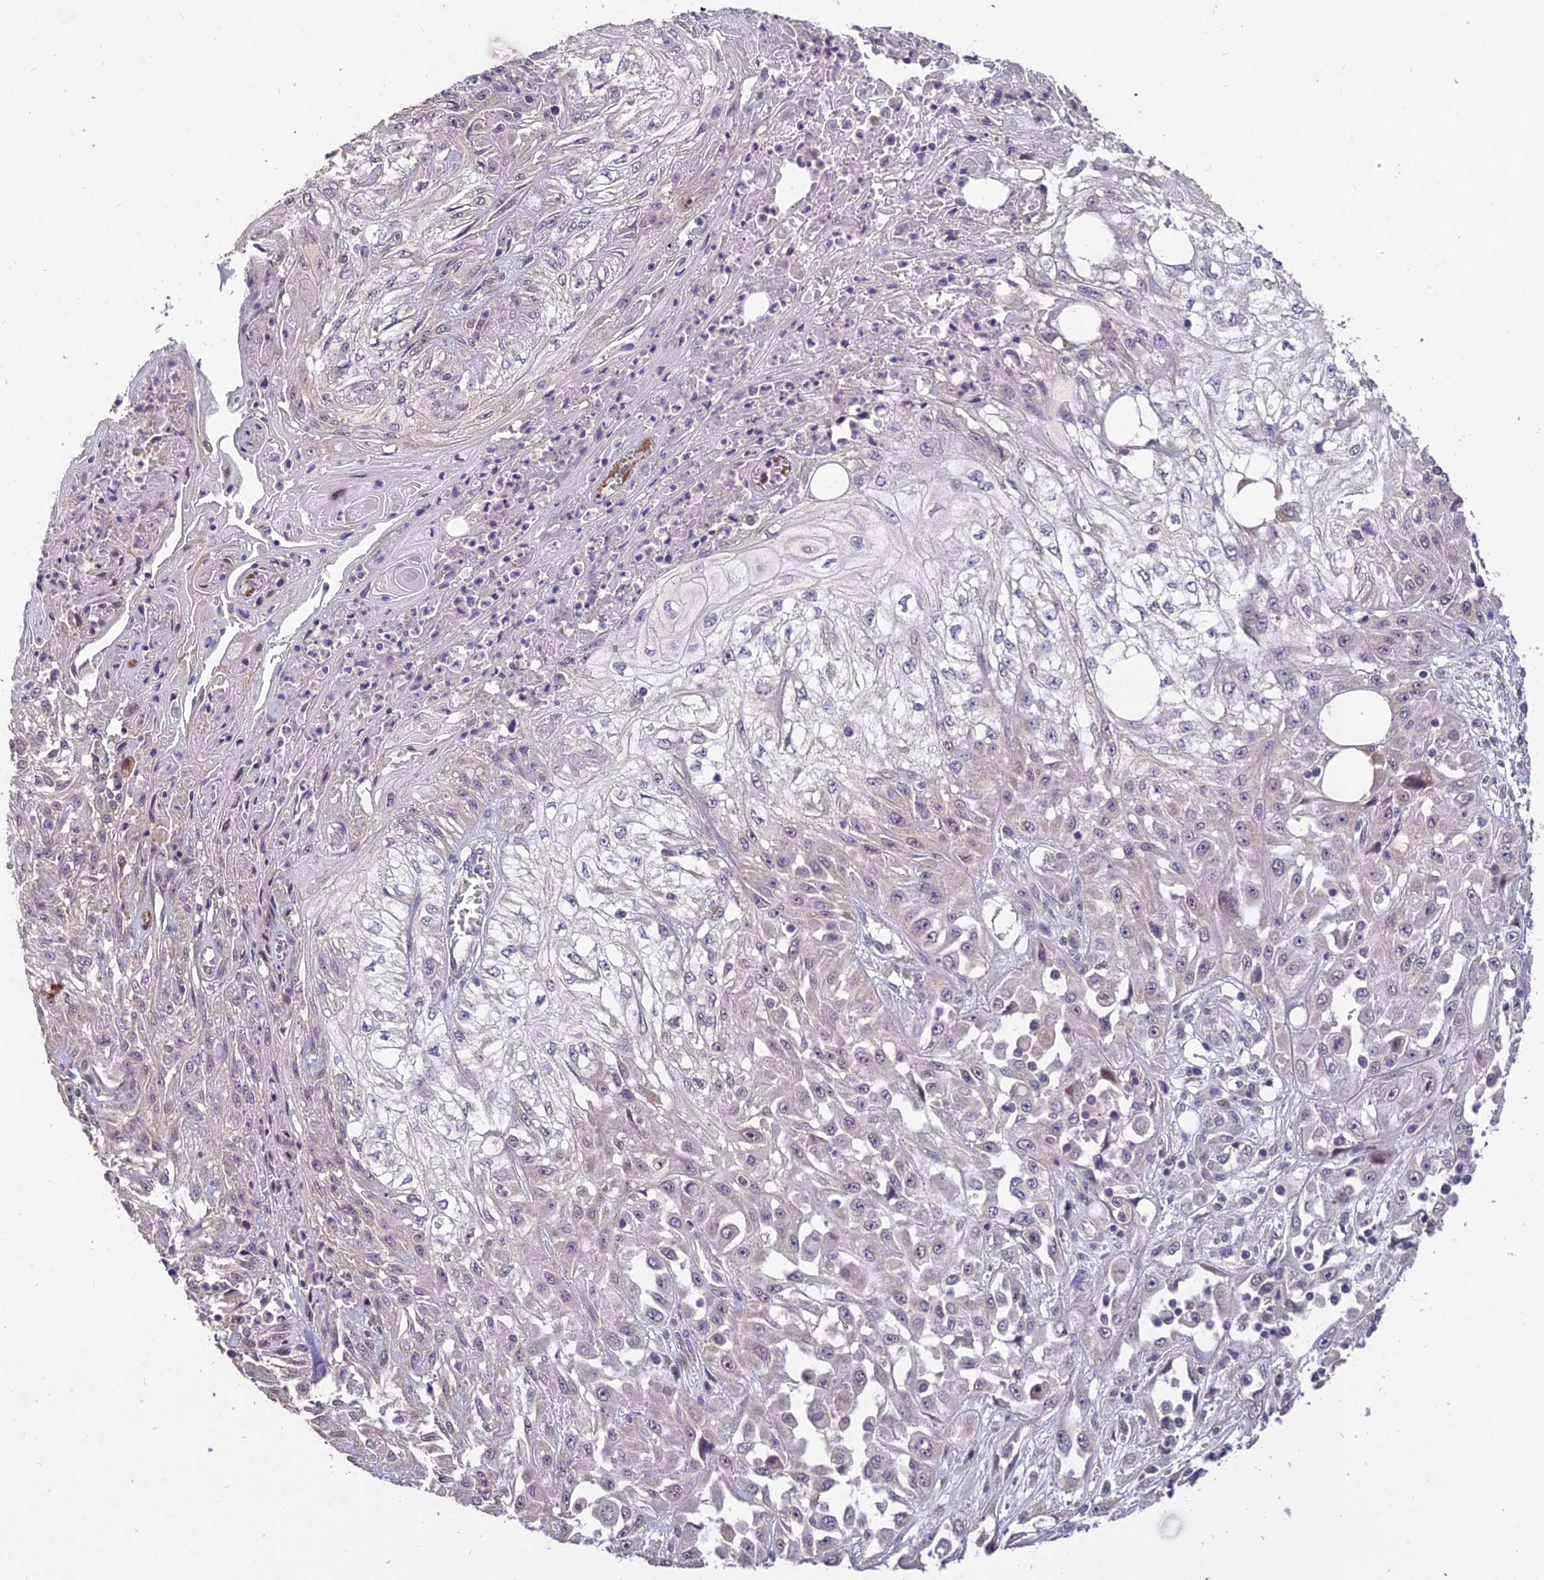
{"staining": {"intensity": "negative", "quantity": "none", "location": "none"}, "tissue": "skin cancer", "cell_type": "Tumor cells", "image_type": "cancer", "snomed": [{"axis": "morphology", "description": "Squamous cell carcinoma, NOS"}, {"axis": "morphology", "description": "Squamous cell carcinoma, metastatic, NOS"}, {"axis": "topography", "description": "Skin"}, {"axis": "topography", "description": "Lymph node"}], "caption": "DAB (3,3'-diaminobenzidine) immunohistochemical staining of human skin cancer shows no significant positivity in tumor cells.", "gene": "SDHD", "patient": {"sex": "male", "age": 75}}